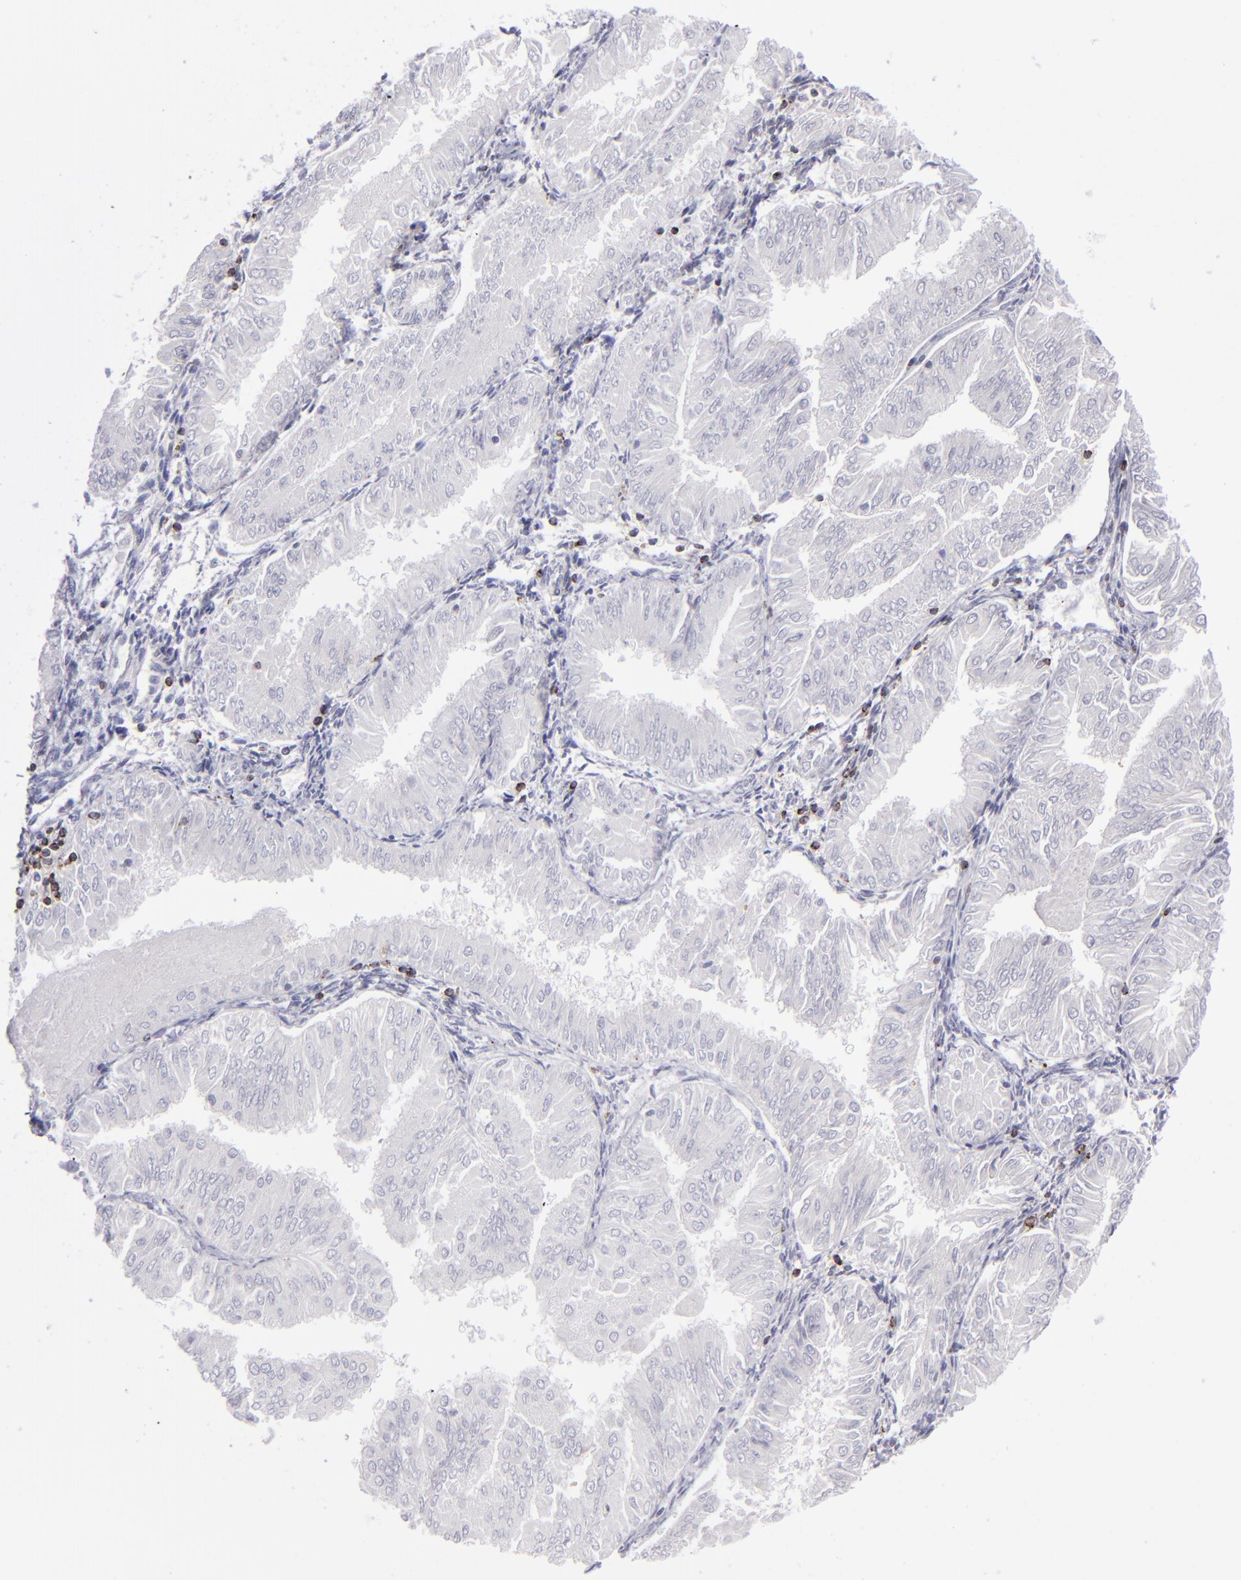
{"staining": {"intensity": "negative", "quantity": "none", "location": "none"}, "tissue": "endometrial cancer", "cell_type": "Tumor cells", "image_type": "cancer", "snomed": [{"axis": "morphology", "description": "Adenocarcinoma, NOS"}, {"axis": "topography", "description": "Endometrium"}], "caption": "Protein analysis of endometrial adenocarcinoma exhibits no significant staining in tumor cells.", "gene": "CD2", "patient": {"sex": "female", "age": 53}}